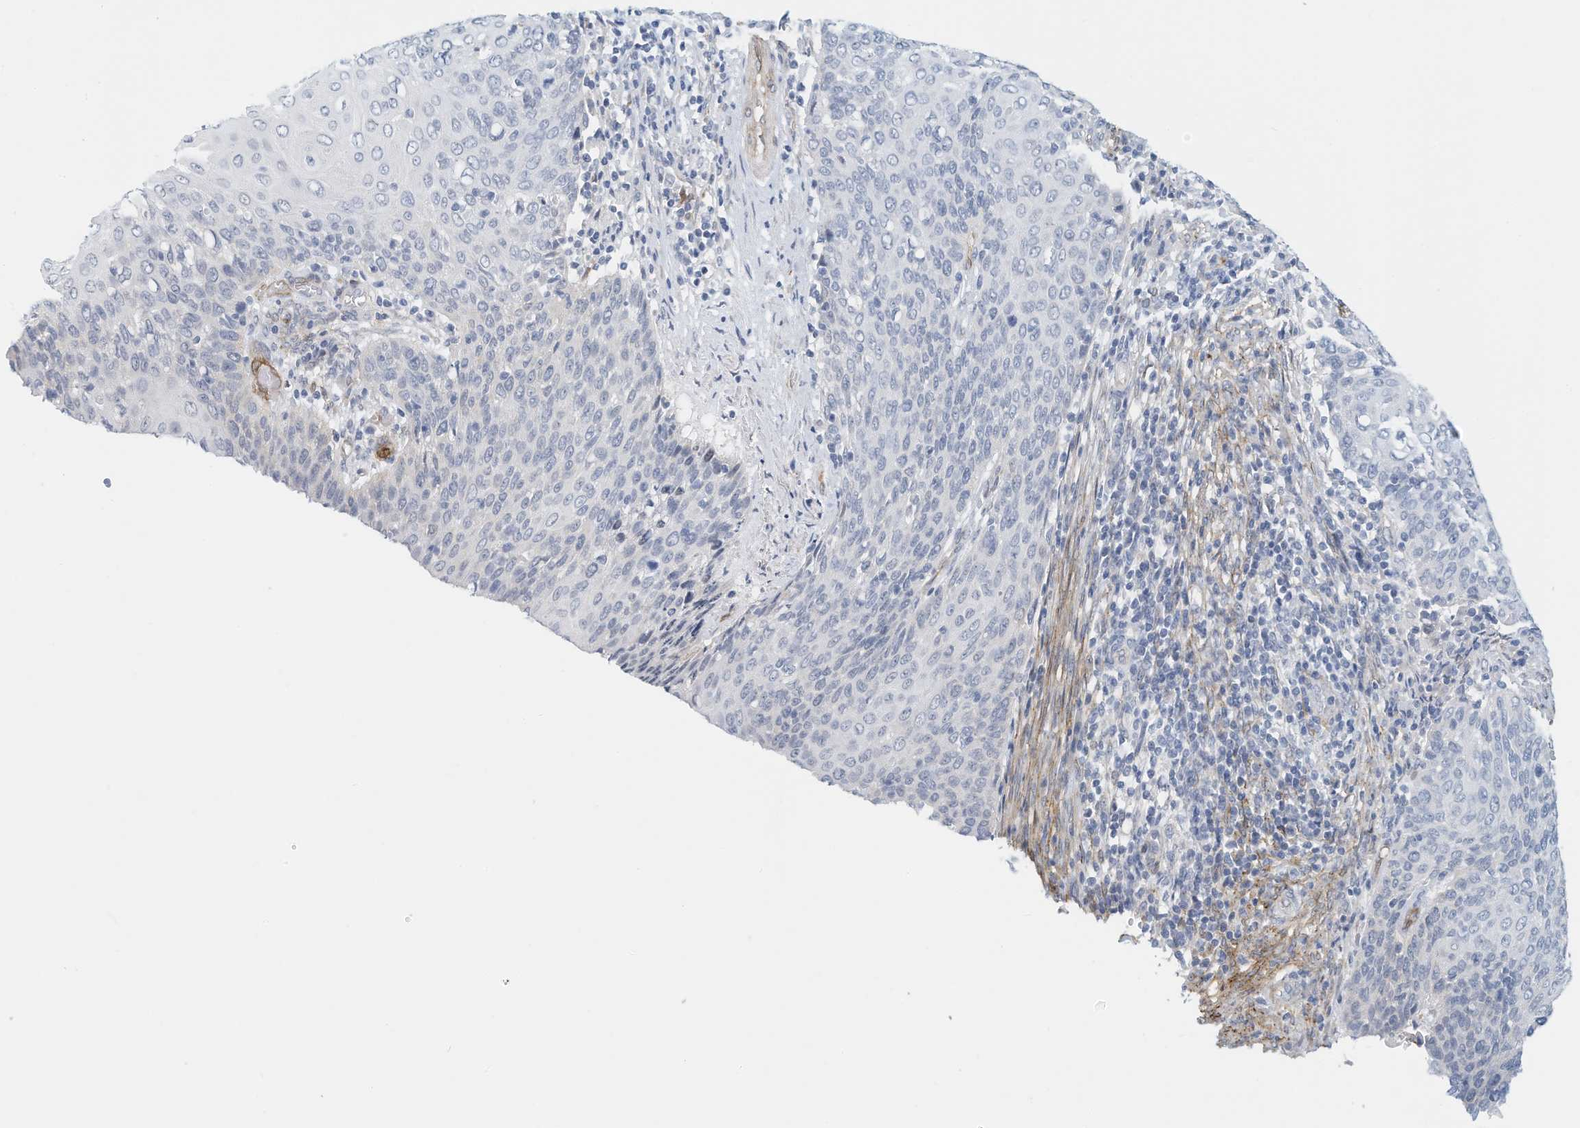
{"staining": {"intensity": "negative", "quantity": "none", "location": "none"}, "tissue": "cervical cancer", "cell_type": "Tumor cells", "image_type": "cancer", "snomed": [{"axis": "morphology", "description": "Squamous cell carcinoma, NOS"}, {"axis": "topography", "description": "Cervix"}], "caption": "Tumor cells show no significant protein positivity in cervical squamous cell carcinoma.", "gene": "ARHGAP28", "patient": {"sex": "female", "age": 39}}